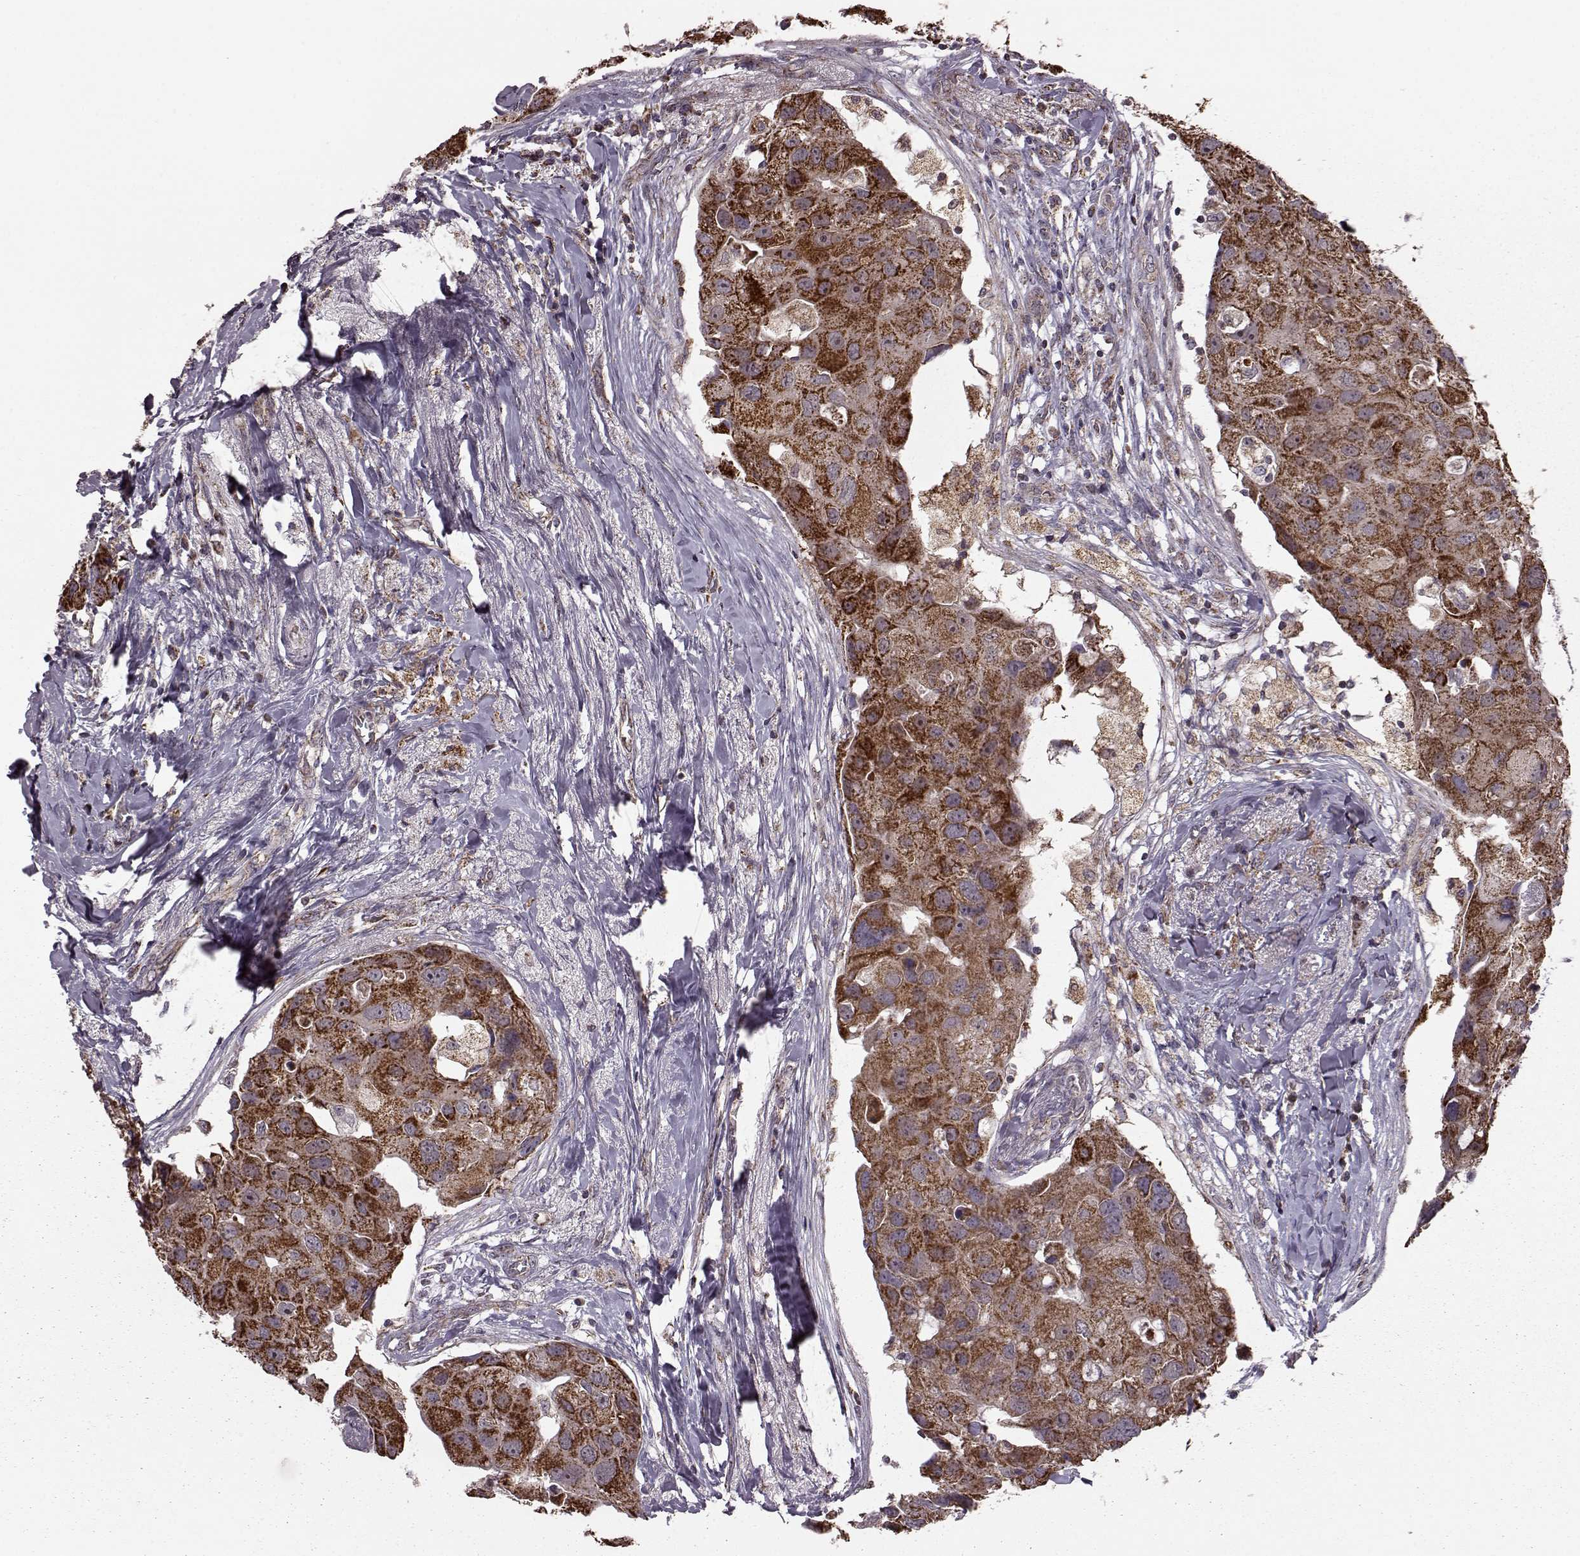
{"staining": {"intensity": "strong", "quantity": ">75%", "location": "cytoplasmic/membranous"}, "tissue": "breast cancer", "cell_type": "Tumor cells", "image_type": "cancer", "snomed": [{"axis": "morphology", "description": "Duct carcinoma"}, {"axis": "topography", "description": "Breast"}], "caption": "Immunohistochemistry (DAB) staining of human breast cancer (infiltrating ductal carcinoma) reveals strong cytoplasmic/membranous protein positivity in approximately >75% of tumor cells. The protein of interest is shown in brown color, while the nuclei are stained blue.", "gene": "PUDP", "patient": {"sex": "female", "age": 43}}